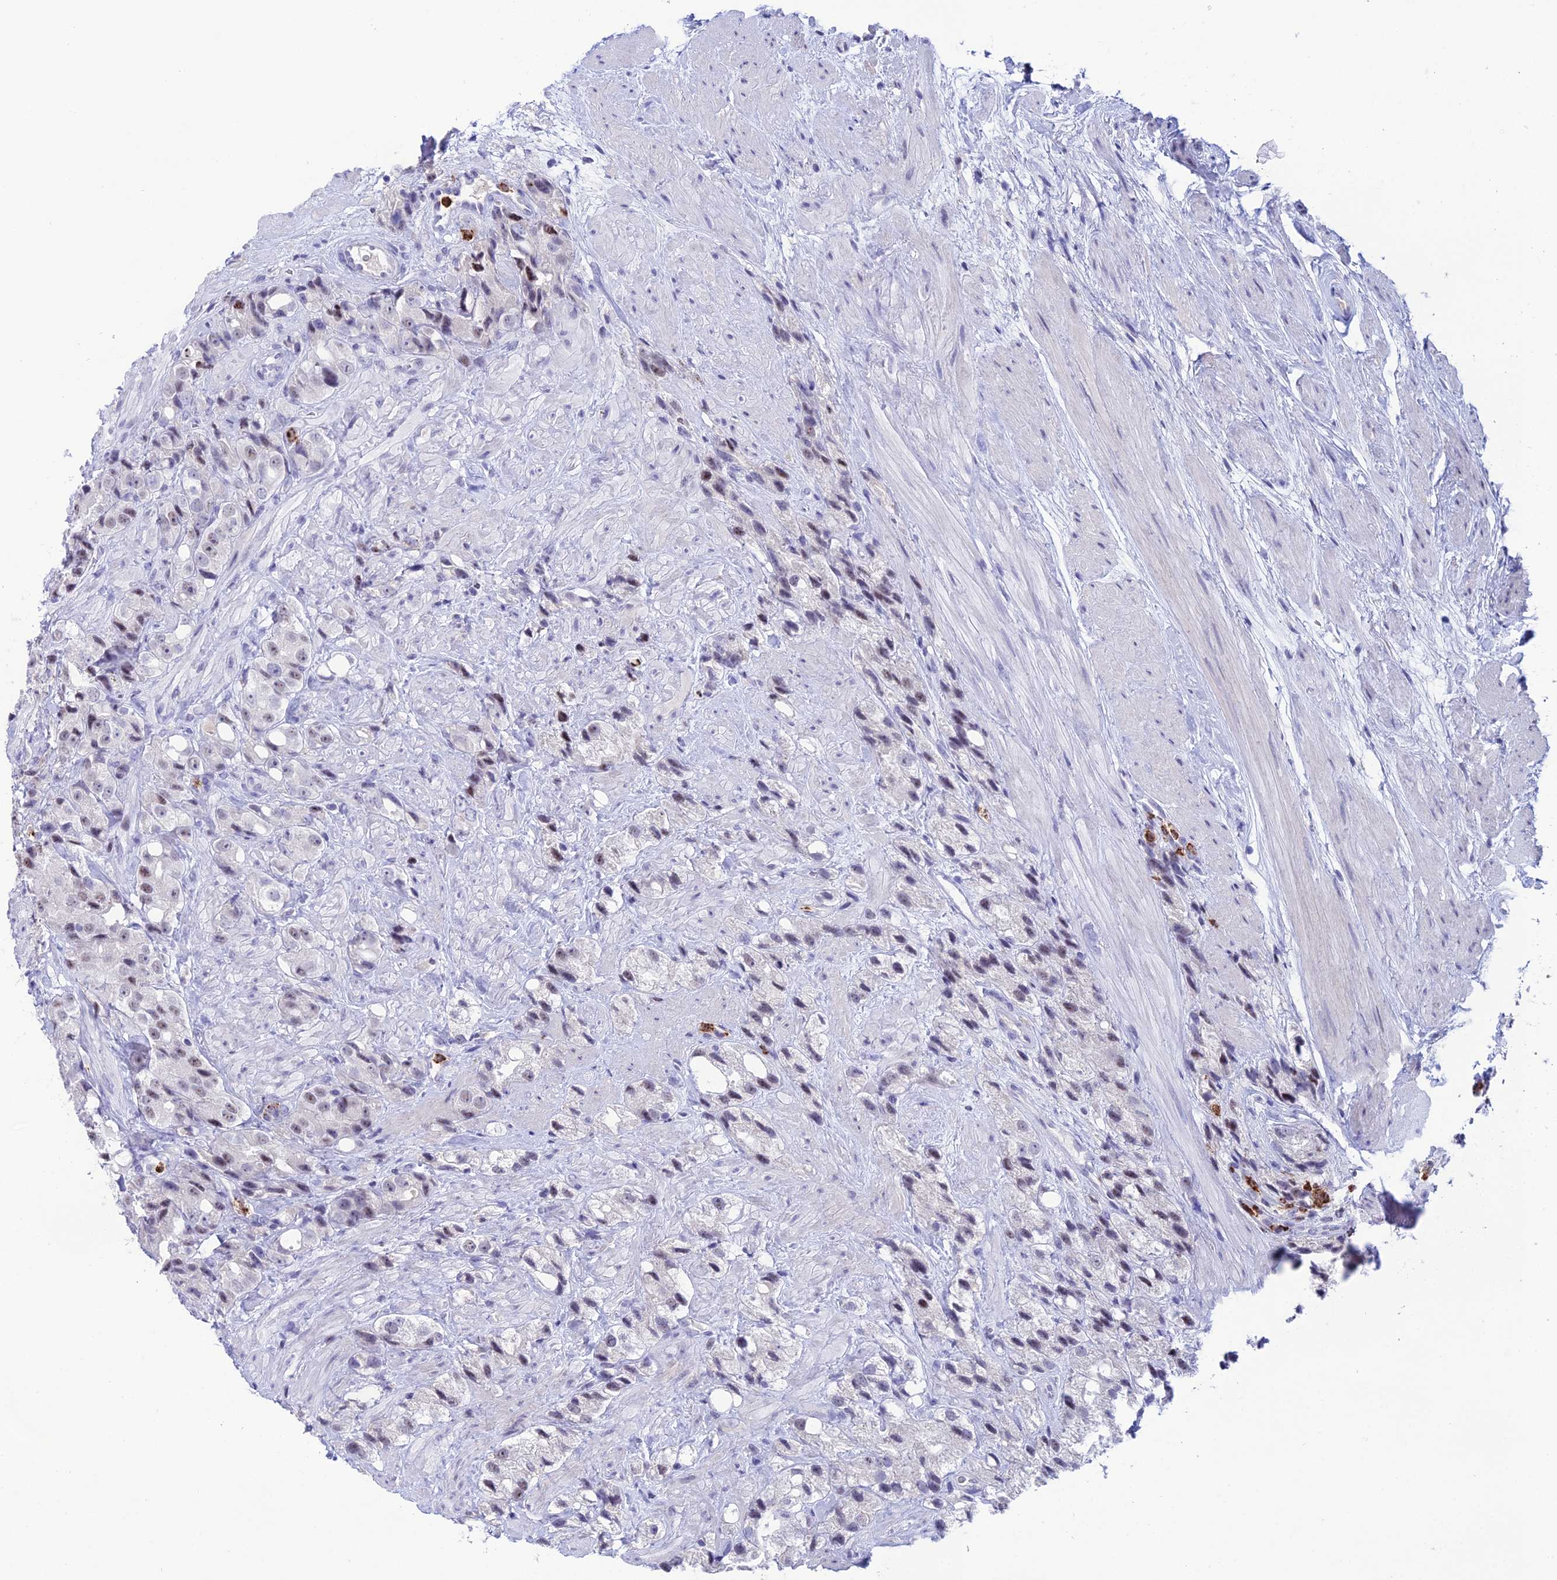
{"staining": {"intensity": "weak", "quantity": "25%-75%", "location": "nuclear"}, "tissue": "prostate cancer", "cell_type": "Tumor cells", "image_type": "cancer", "snomed": [{"axis": "morphology", "description": "Adenocarcinoma, NOS"}, {"axis": "topography", "description": "Prostate"}], "caption": "Prostate cancer stained for a protein exhibits weak nuclear positivity in tumor cells.", "gene": "MFSD2B", "patient": {"sex": "male", "age": 79}}